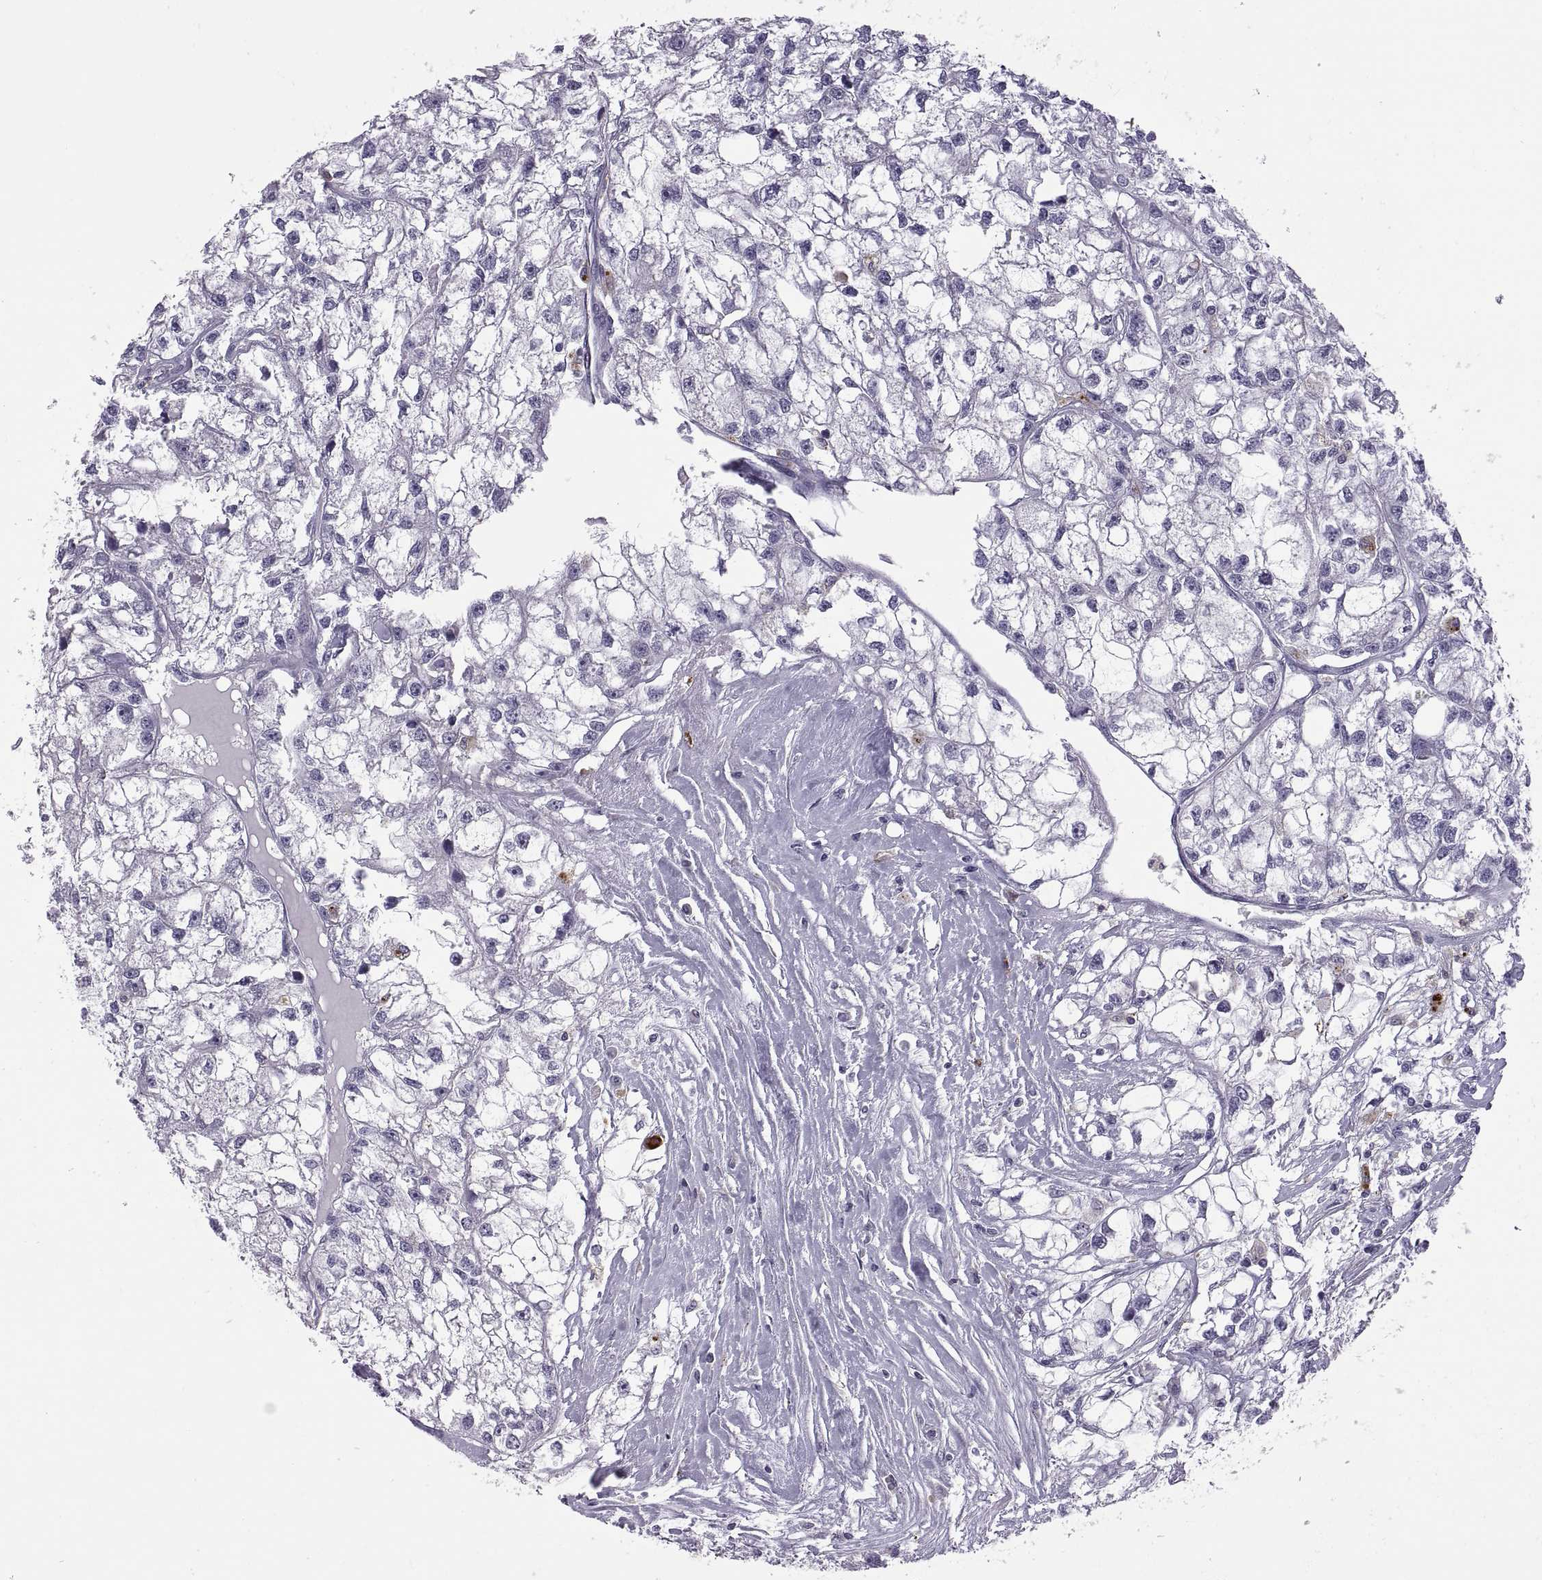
{"staining": {"intensity": "negative", "quantity": "none", "location": "none"}, "tissue": "renal cancer", "cell_type": "Tumor cells", "image_type": "cancer", "snomed": [{"axis": "morphology", "description": "Adenocarcinoma, NOS"}, {"axis": "topography", "description": "Kidney"}], "caption": "Adenocarcinoma (renal) was stained to show a protein in brown. There is no significant positivity in tumor cells.", "gene": "RGS19", "patient": {"sex": "male", "age": 56}}